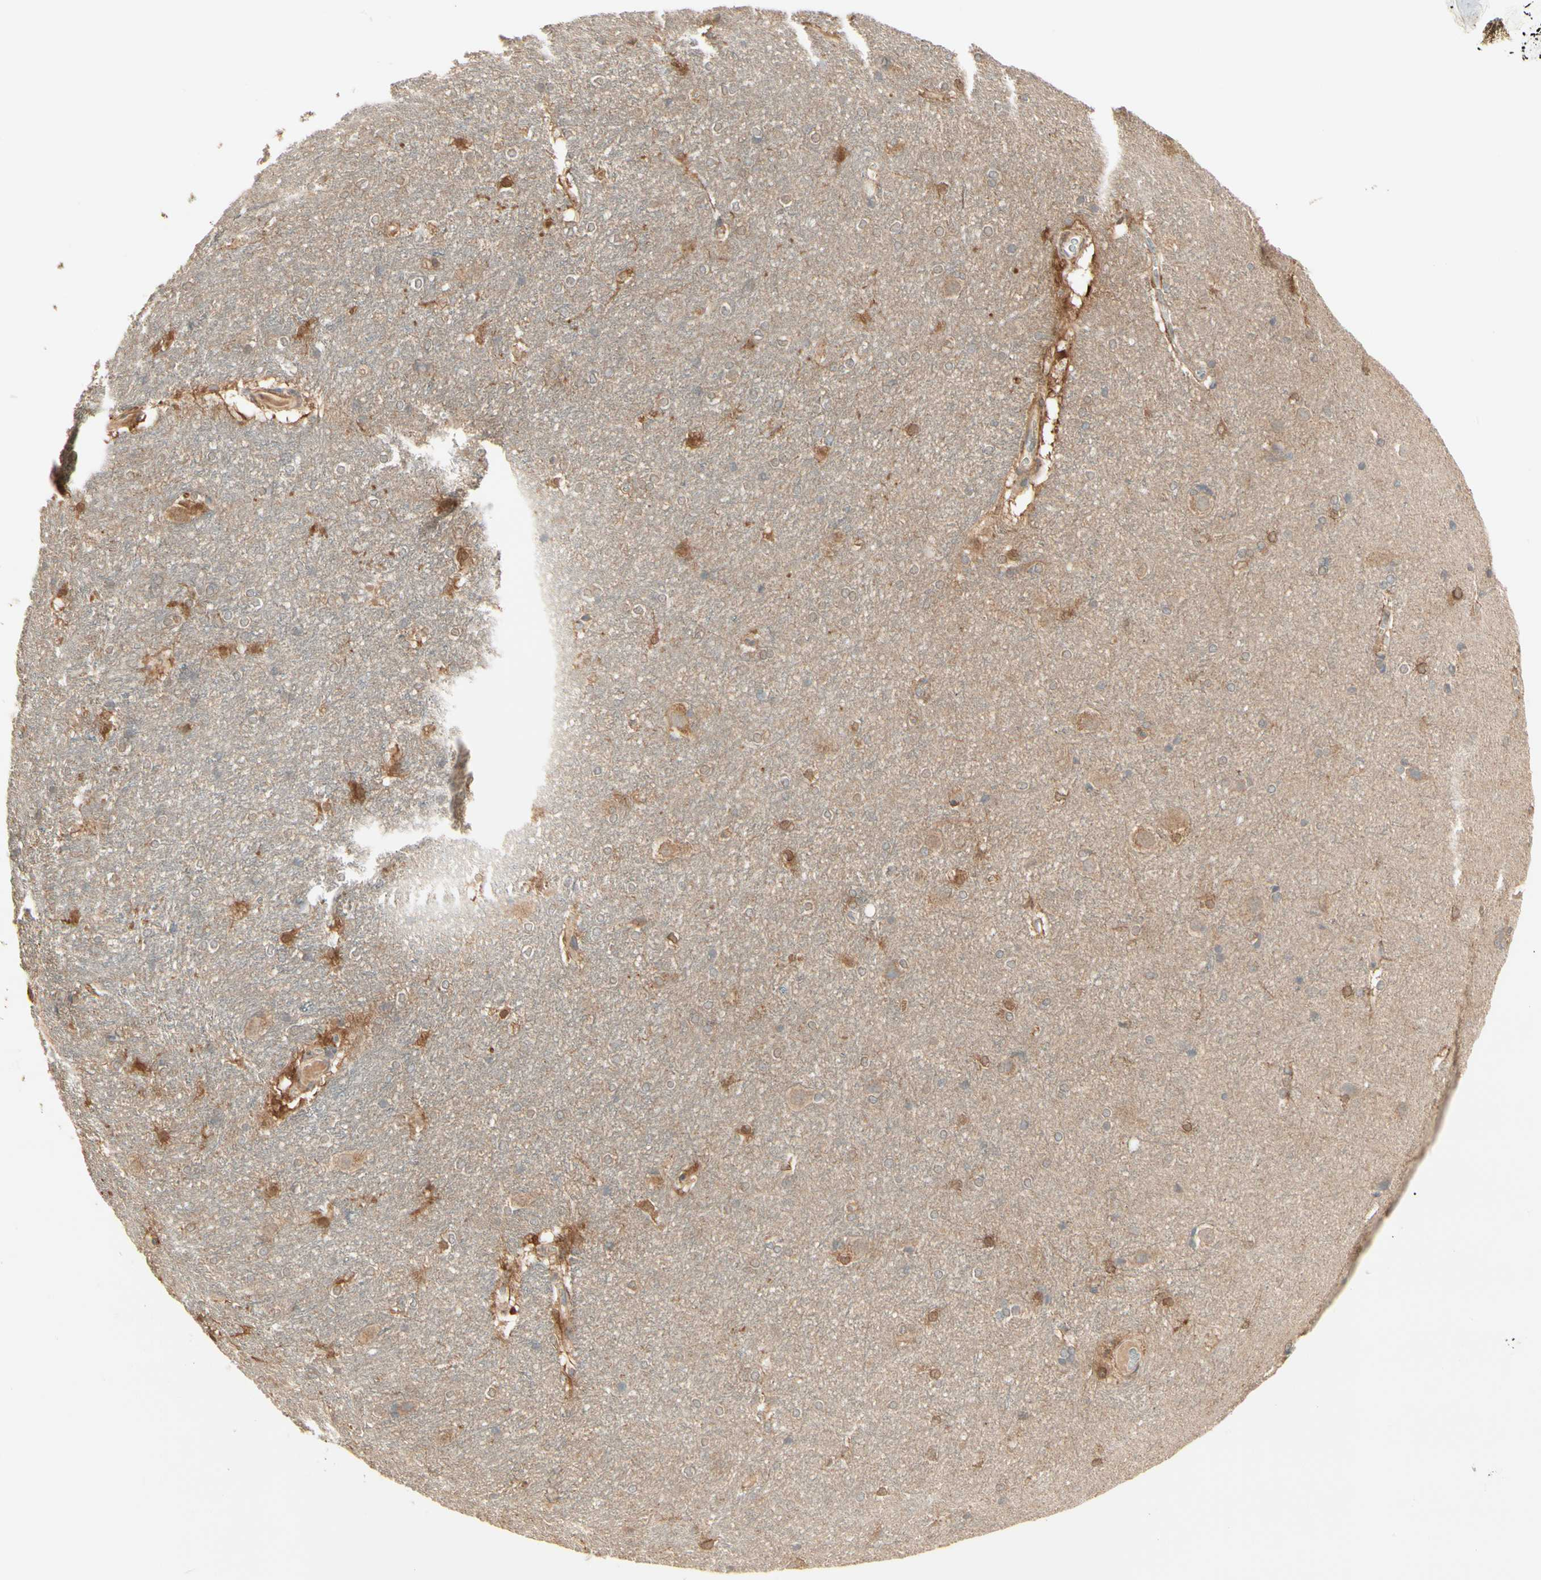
{"staining": {"intensity": "moderate", "quantity": "25%-75%", "location": "cytoplasmic/membranous"}, "tissue": "hippocampus", "cell_type": "Glial cells", "image_type": "normal", "snomed": [{"axis": "morphology", "description": "Normal tissue, NOS"}, {"axis": "topography", "description": "Hippocampus"}], "caption": "The image demonstrates immunohistochemical staining of benign hippocampus. There is moderate cytoplasmic/membranous staining is present in approximately 25%-75% of glial cells.", "gene": "IRAG1", "patient": {"sex": "female", "age": 19}}